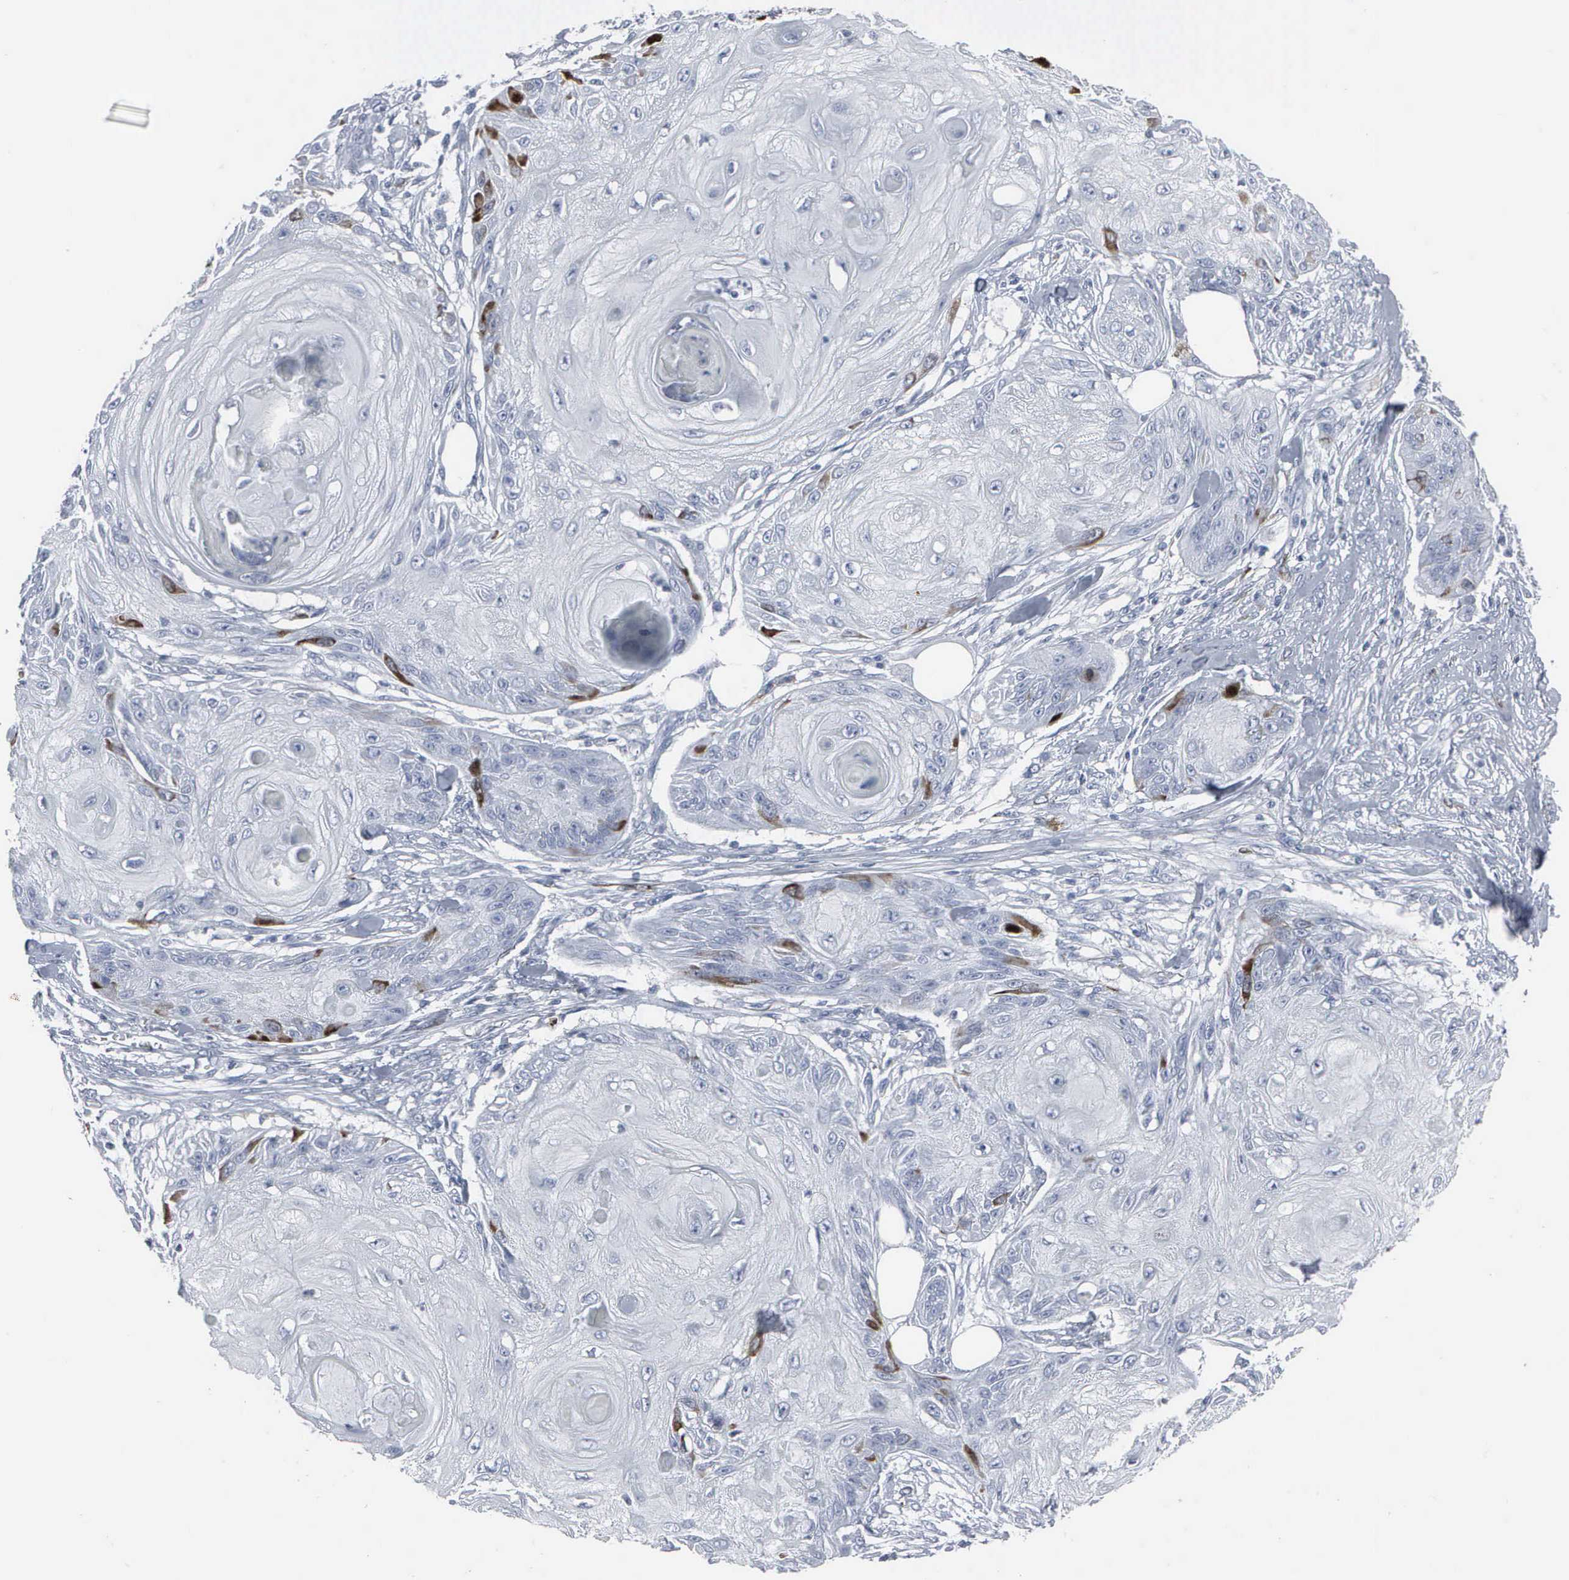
{"staining": {"intensity": "strong", "quantity": "<25%", "location": "cytoplasmic/membranous,nuclear"}, "tissue": "skin cancer", "cell_type": "Tumor cells", "image_type": "cancer", "snomed": [{"axis": "morphology", "description": "Squamous cell carcinoma, NOS"}, {"axis": "topography", "description": "Skin"}], "caption": "A micrograph of squamous cell carcinoma (skin) stained for a protein reveals strong cytoplasmic/membranous and nuclear brown staining in tumor cells.", "gene": "CCNB1", "patient": {"sex": "female", "age": 88}}